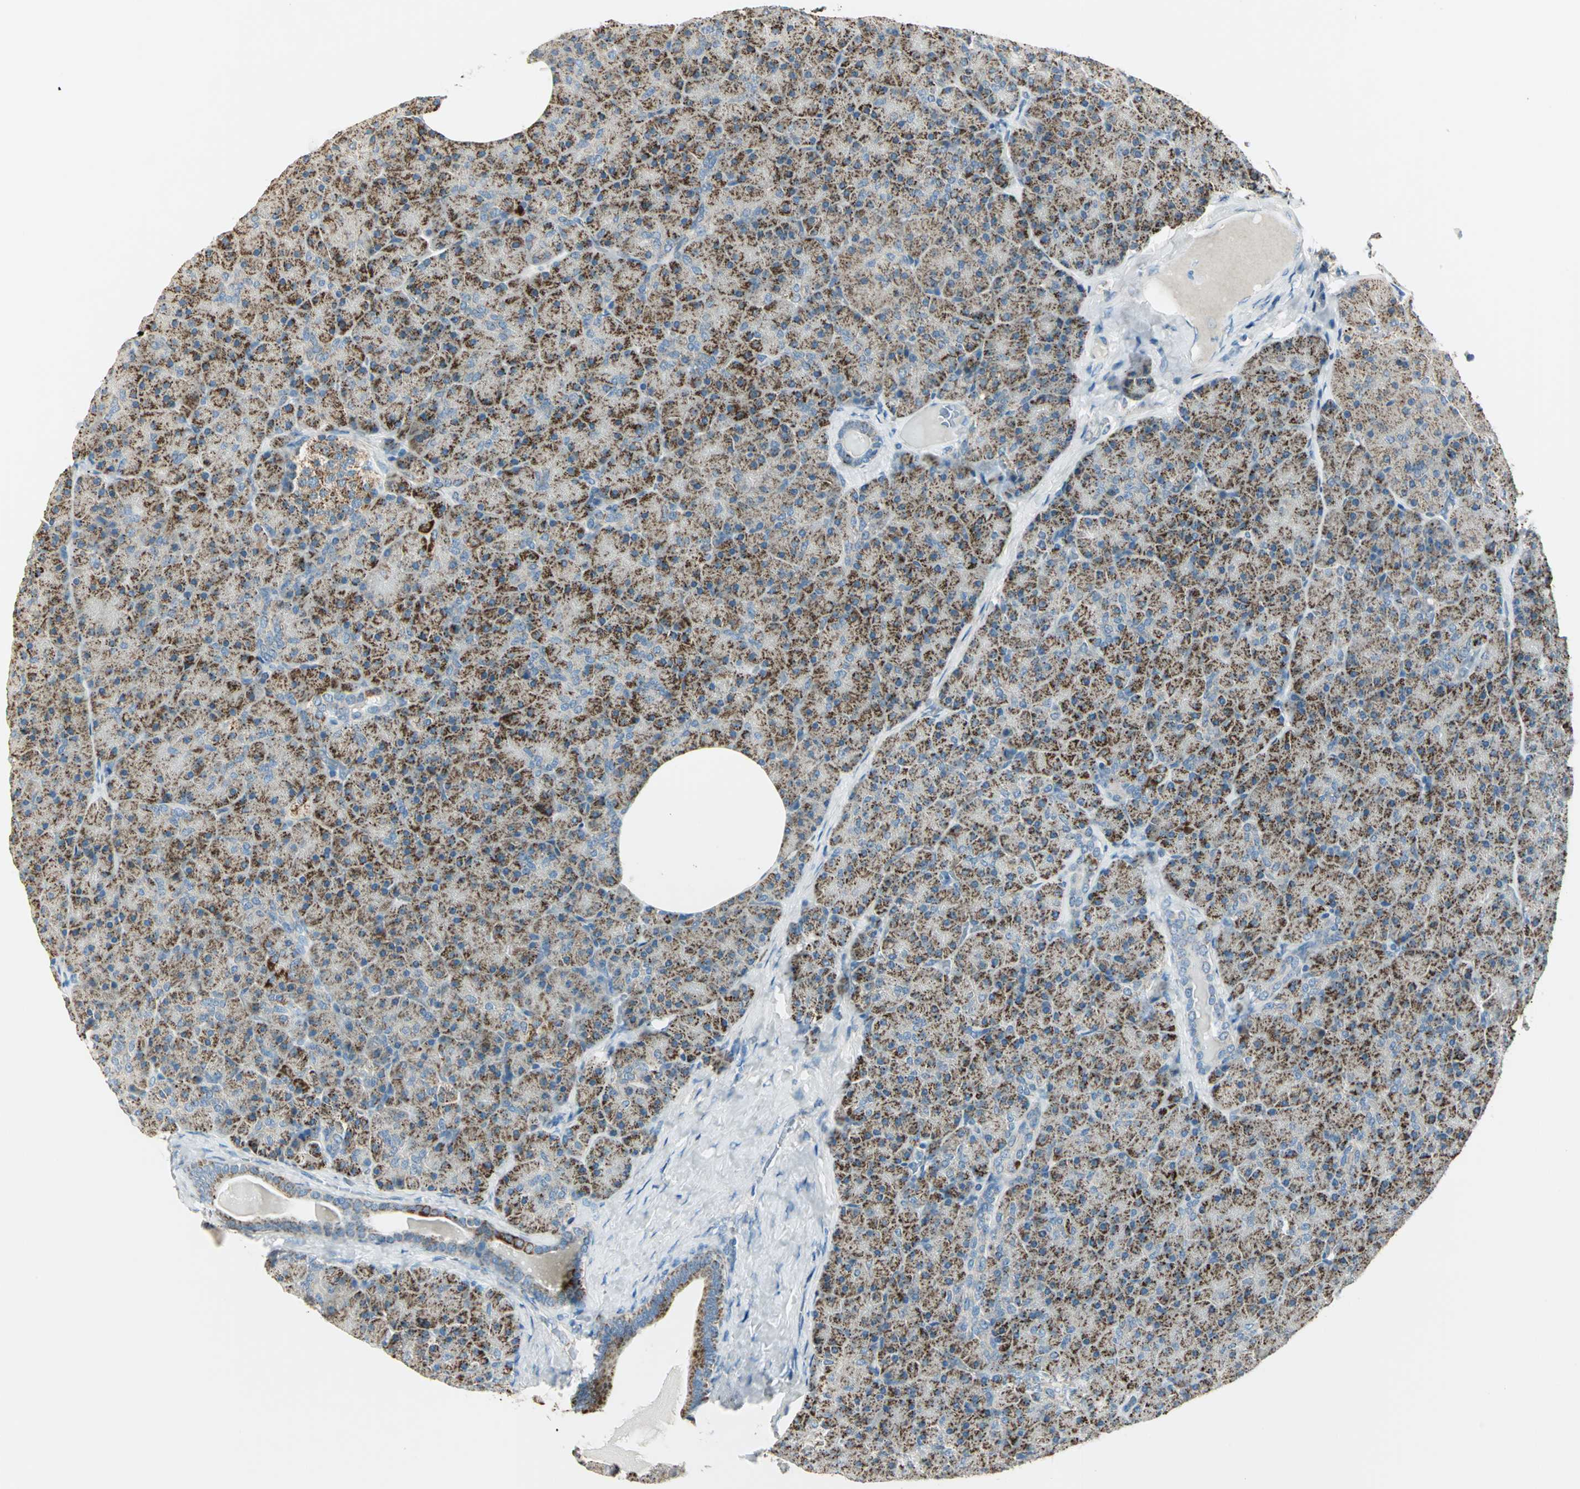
{"staining": {"intensity": "strong", "quantity": ">75%", "location": "cytoplasmic/membranous"}, "tissue": "pancreas", "cell_type": "Exocrine glandular cells", "image_type": "normal", "snomed": [{"axis": "morphology", "description": "Normal tissue, NOS"}, {"axis": "topography", "description": "Pancreas"}], "caption": "Protein expression analysis of benign pancreas demonstrates strong cytoplasmic/membranous expression in approximately >75% of exocrine glandular cells.", "gene": "ACADM", "patient": {"sex": "female", "age": 35}}